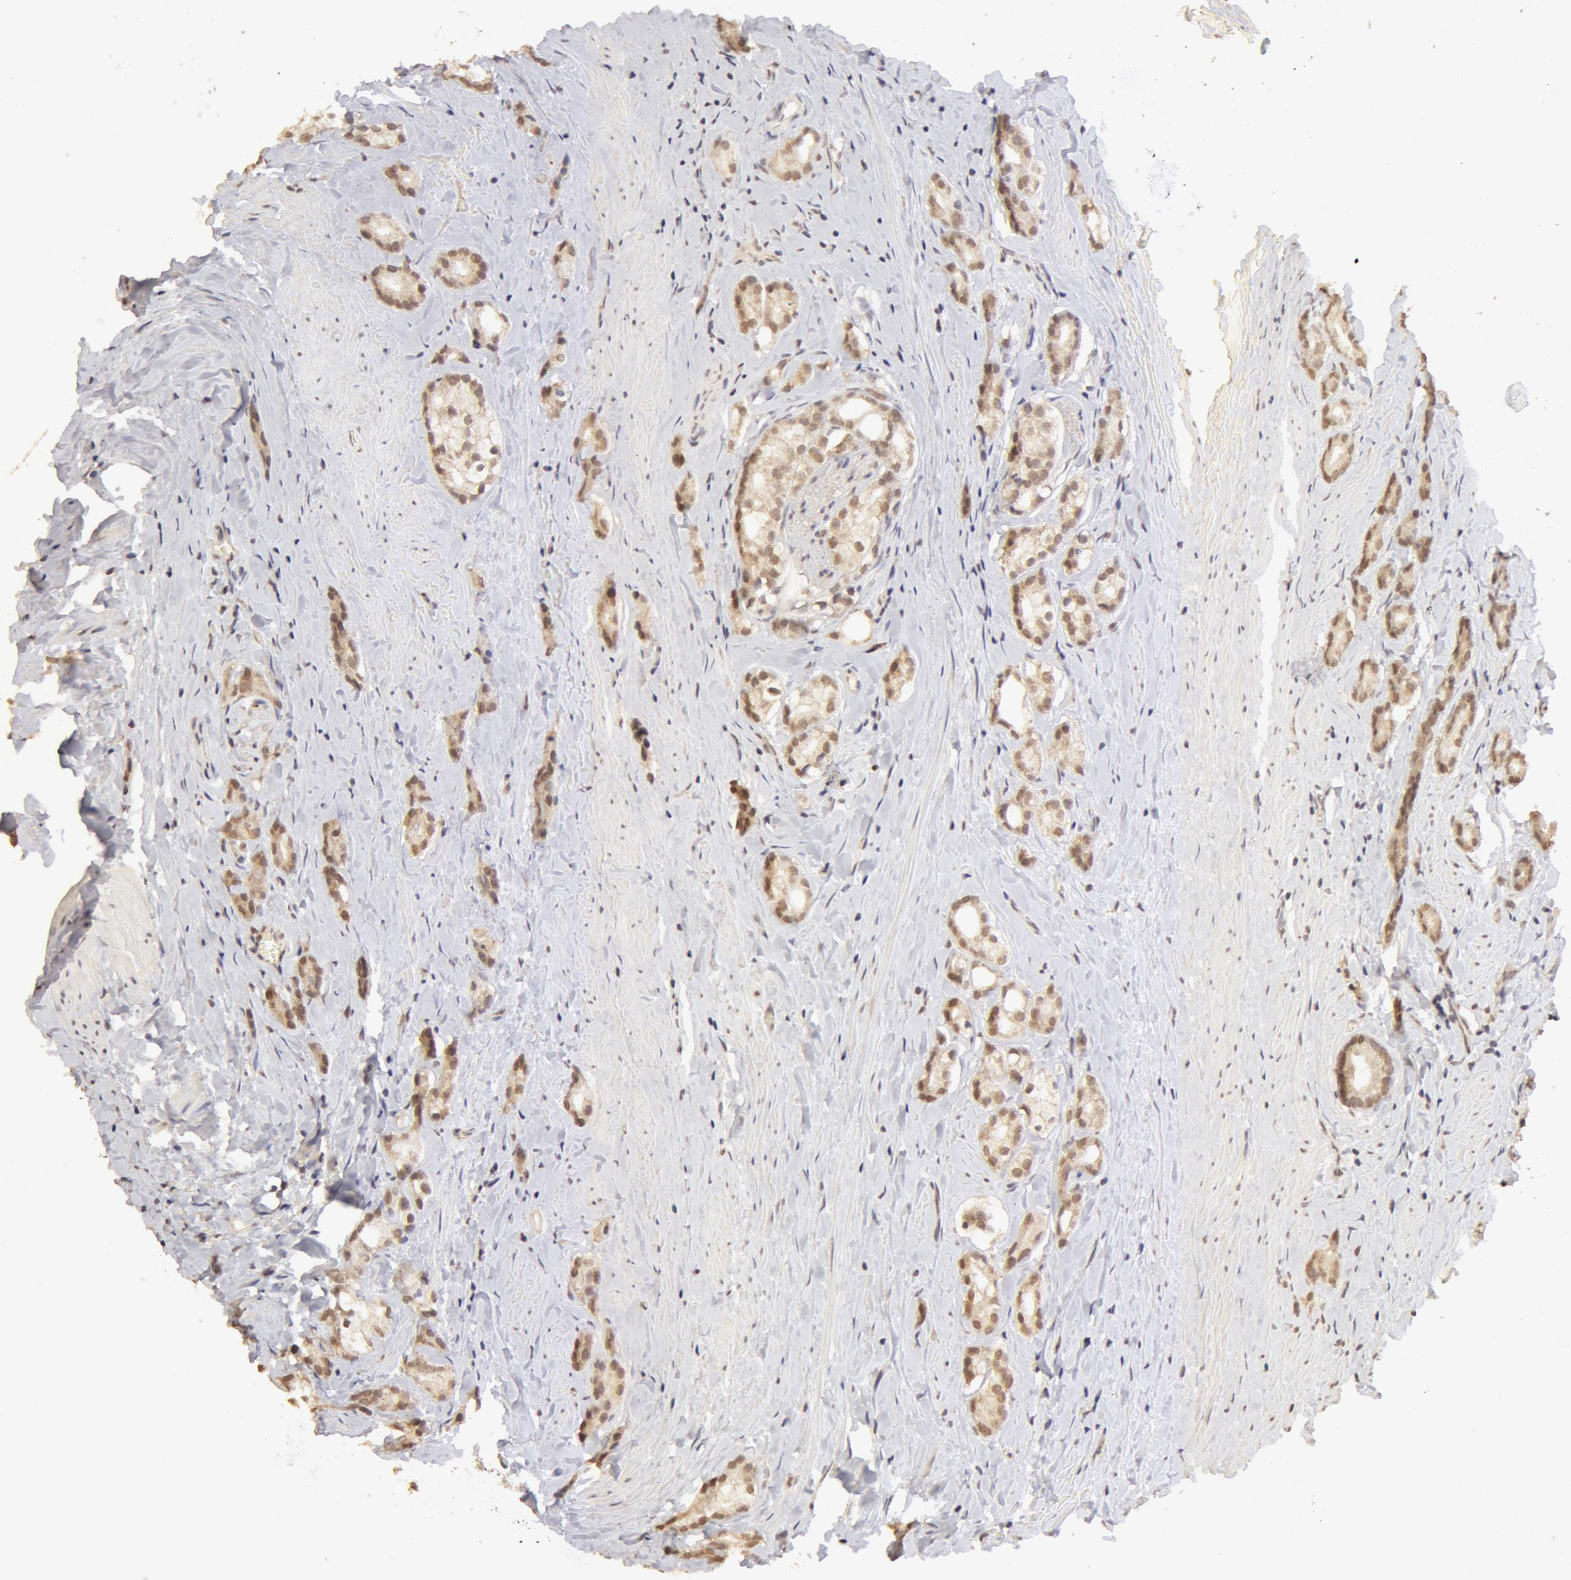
{"staining": {"intensity": "moderate", "quantity": ">75%", "location": "cytoplasmic/membranous"}, "tissue": "prostate cancer", "cell_type": "Tumor cells", "image_type": "cancer", "snomed": [{"axis": "morphology", "description": "Adenocarcinoma, Medium grade"}, {"axis": "topography", "description": "Prostate"}], "caption": "Immunohistochemistry image of neoplastic tissue: prostate medium-grade adenocarcinoma stained using immunohistochemistry exhibits medium levels of moderate protein expression localized specifically in the cytoplasmic/membranous of tumor cells, appearing as a cytoplasmic/membranous brown color.", "gene": "ADAM10", "patient": {"sex": "male", "age": 59}}